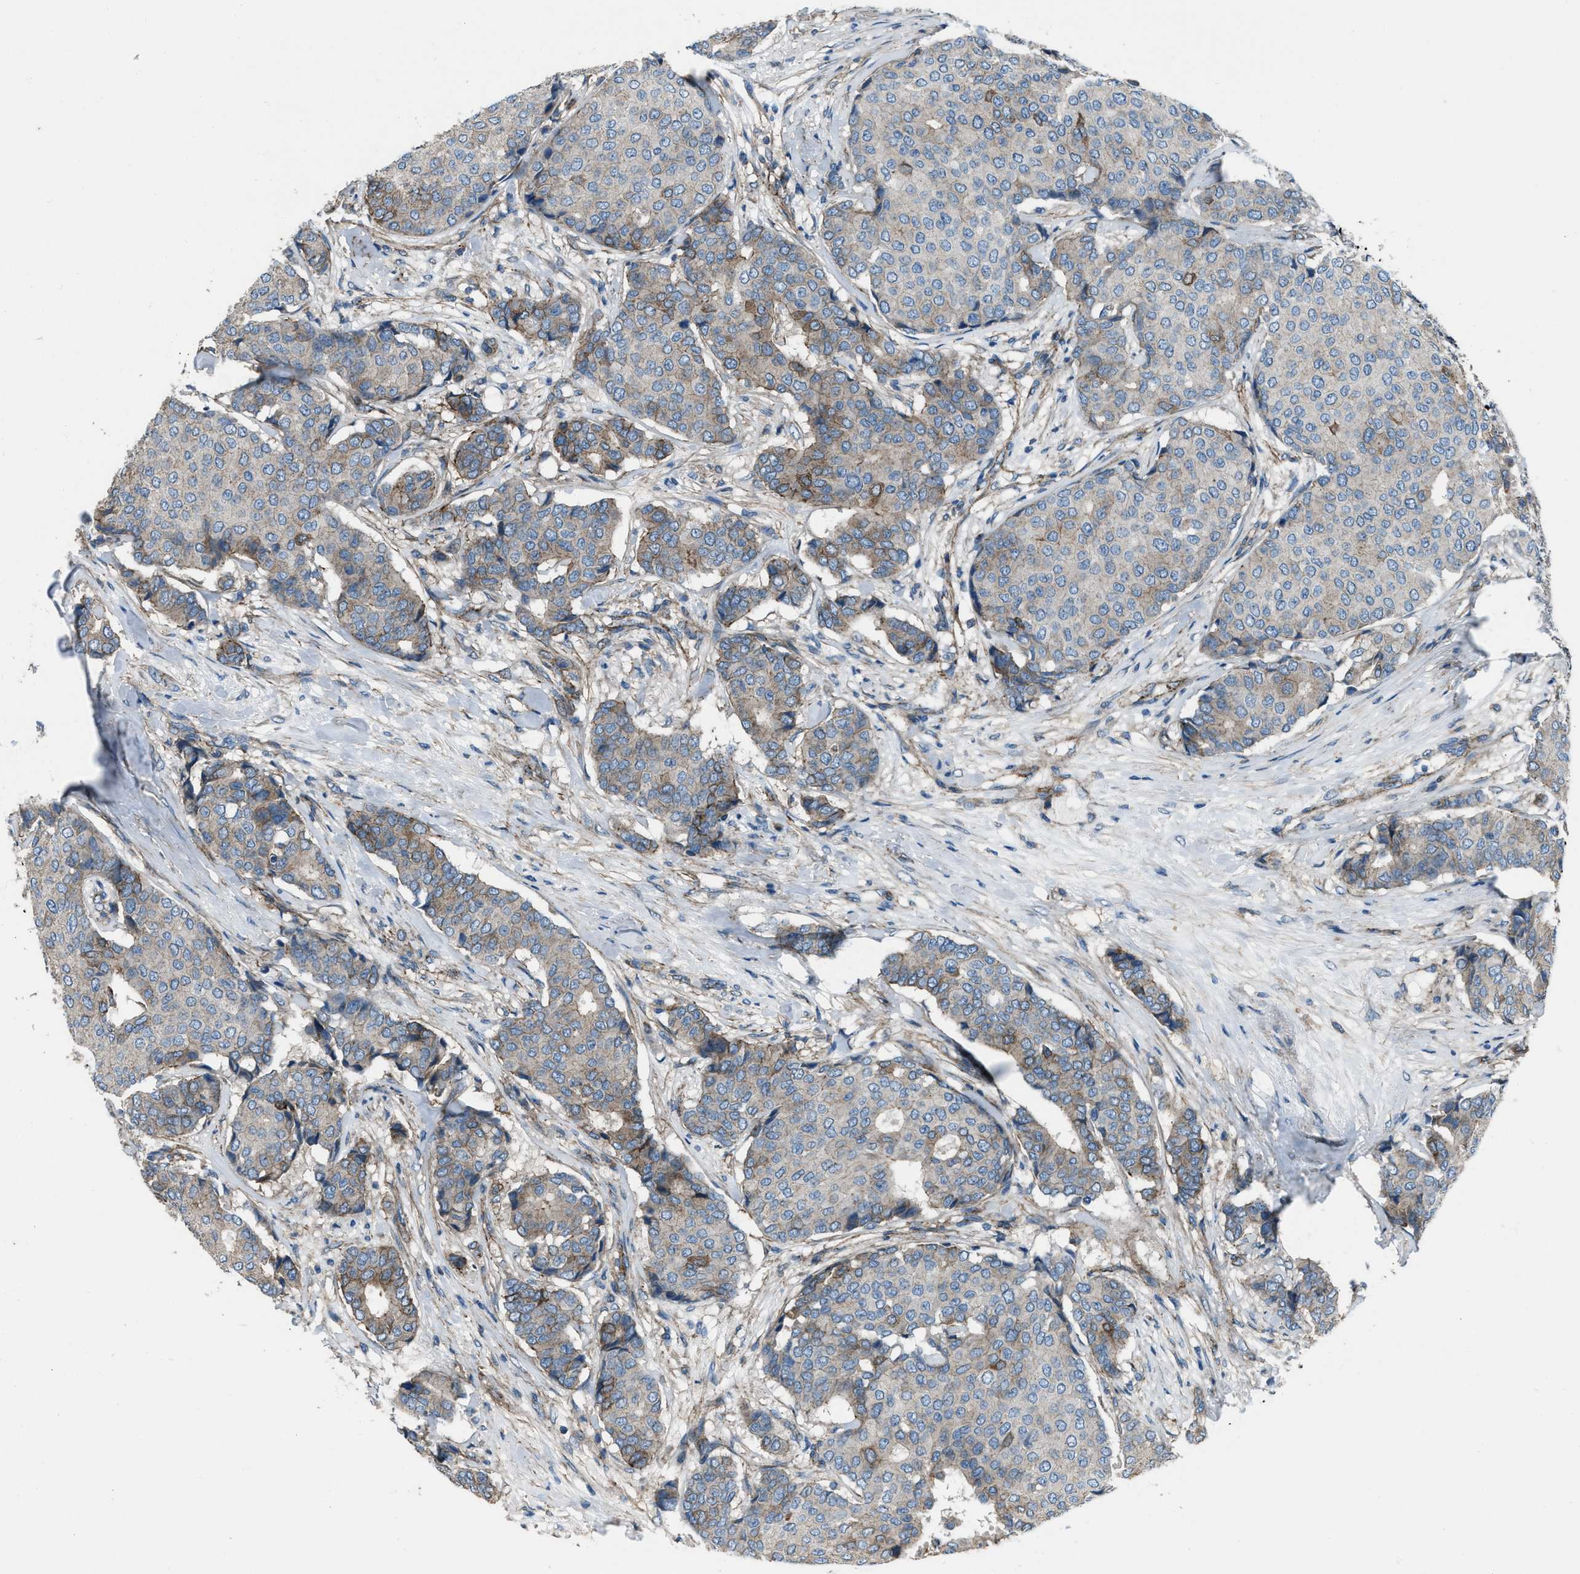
{"staining": {"intensity": "moderate", "quantity": "<25%", "location": "cytoplasmic/membranous"}, "tissue": "breast cancer", "cell_type": "Tumor cells", "image_type": "cancer", "snomed": [{"axis": "morphology", "description": "Duct carcinoma"}, {"axis": "topography", "description": "Breast"}], "caption": "Immunohistochemical staining of breast infiltrating ductal carcinoma displays low levels of moderate cytoplasmic/membranous staining in about <25% of tumor cells. (DAB (3,3'-diaminobenzidine) = brown stain, brightfield microscopy at high magnification).", "gene": "SVIL", "patient": {"sex": "female", "age": 75}}